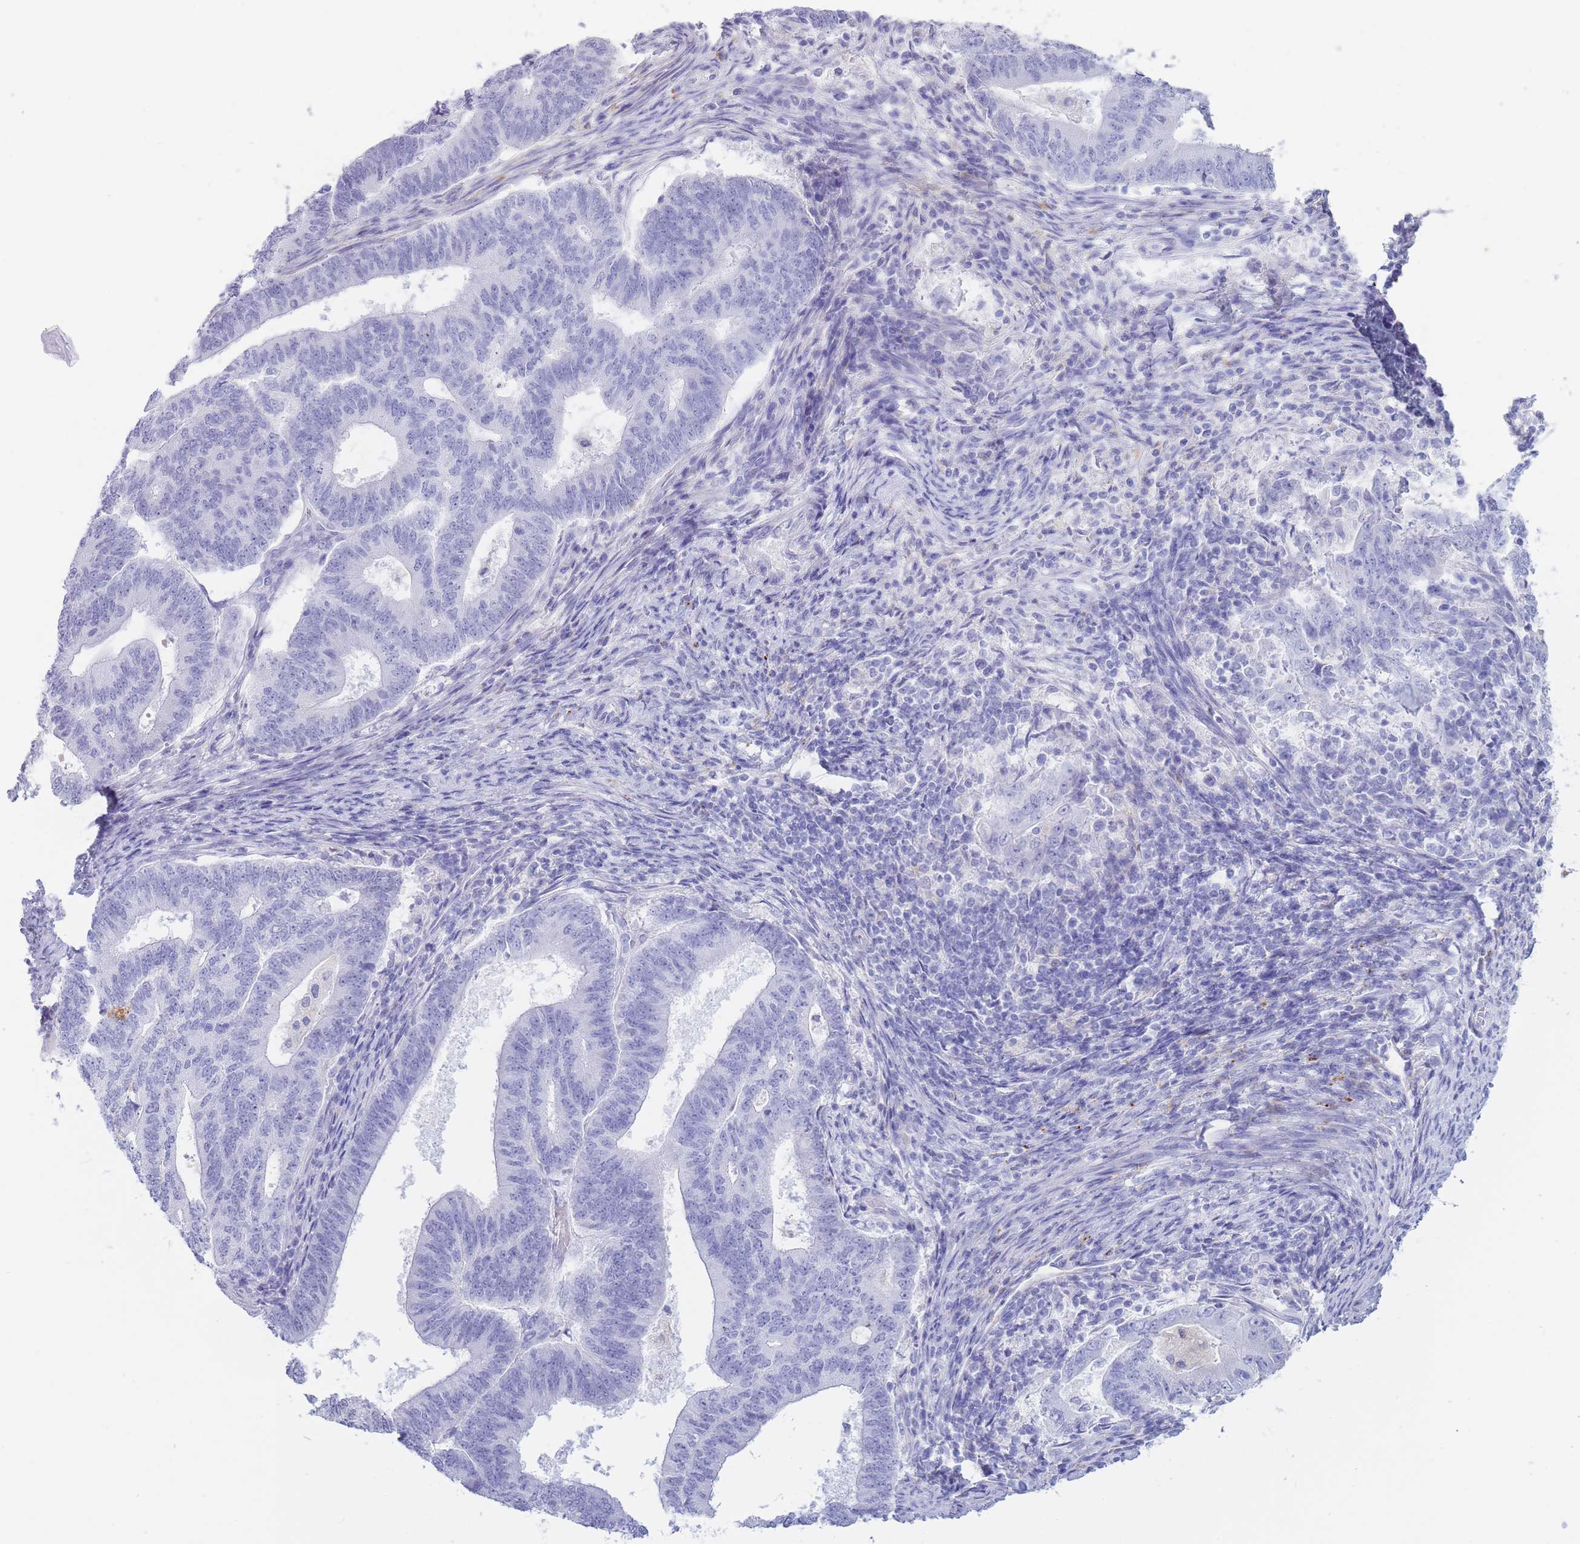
{"staining": {"intensity": "negative", "quantity": "none", "location": "none"}, "tissue": "endometrial cancer", "cell_type": "Tumor cells", "image_type": "cancer", "snomed": [{"axis": "morphology", "description": "Adenocarcinoma, NOS"}, {"axis": "topography", "description": "Endometrium"}], "caption": "Tumor cells are negative for brown protein staining in endometrial cancer.", "gene": "GAA", "patient": {"sex": "female", "age": 70}}